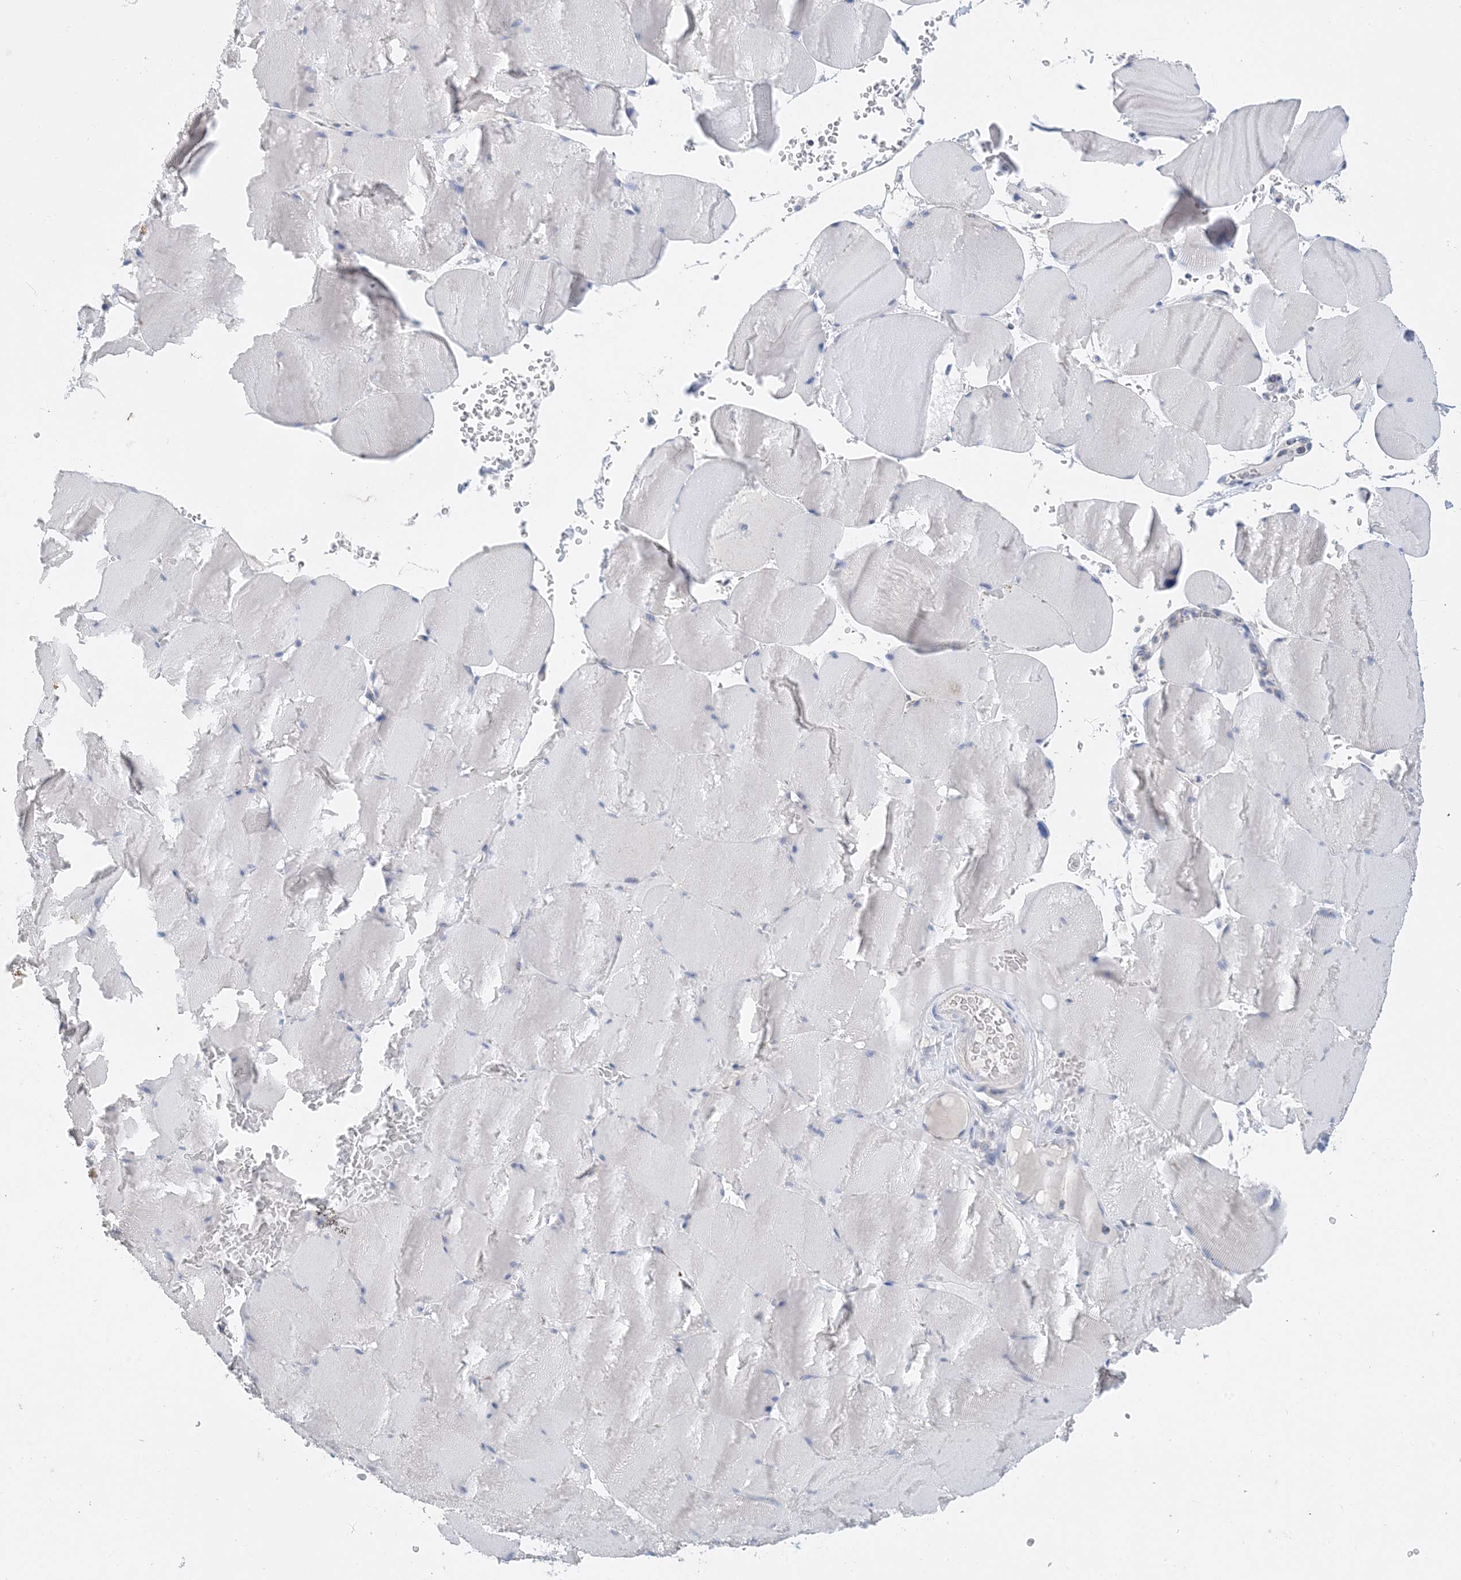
{"staining": {"intensity": "negative", "quantity": "none", "location": "none"}, "tissue": "skeletal muscle", "cell_type": "Myocytes", "image_type": "normal", "snomed": [{"axis": "morphology", "description": "Normal tissue, NOS"}, {"axis": "topography", "description": "Skeletal muscle"}, {"axis": "topography", "description": "Head-Neck"}], "caption": "This is an immunohistochemistry photomicrograph of normal skeletal muscle. There is no expression in myocytes.", "gene": "KPRP", "patient": {"sex": "male", "age": 66}}